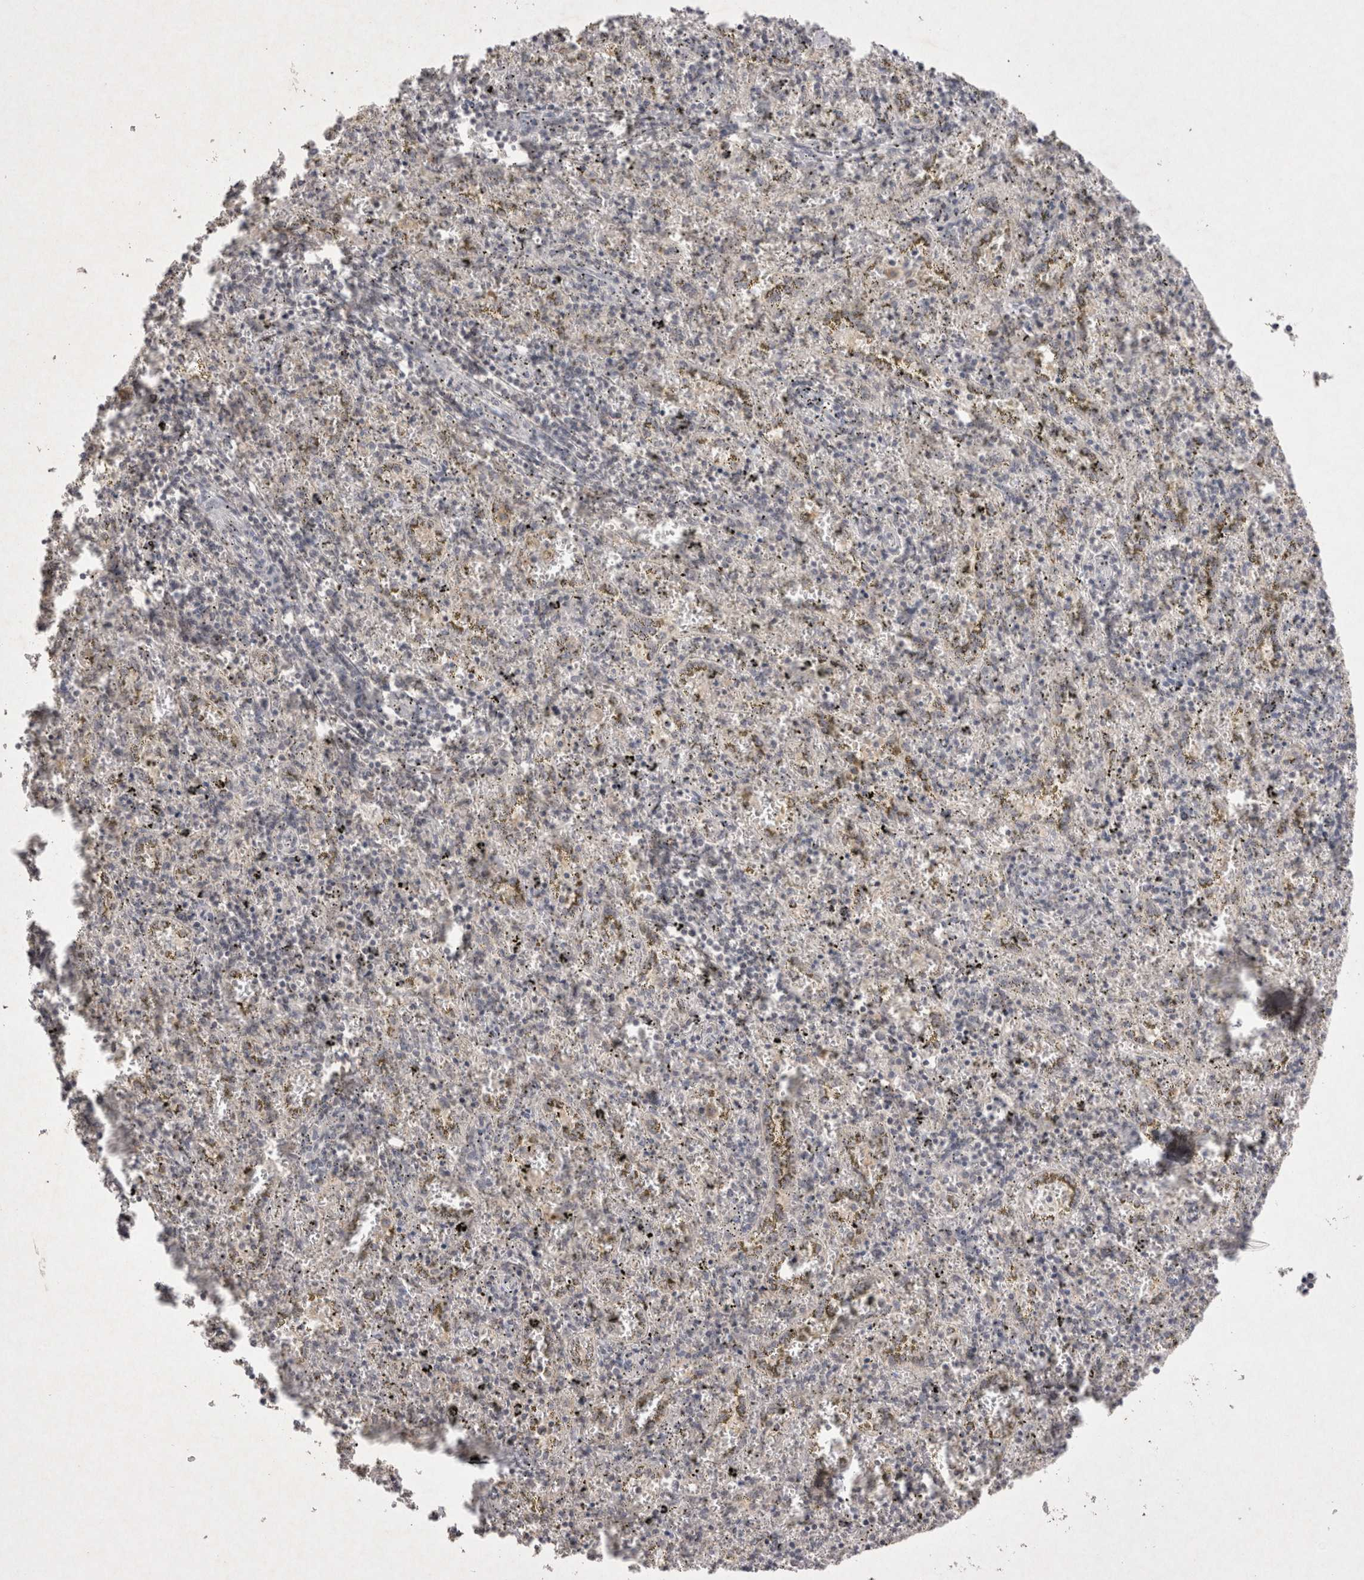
{"staining": {"intensity": "negative", "quantity": "none", "location": "none"}, "tissue": "spleen", "cell_type": "Cells in red pulp", "image_type": "normal", "snomed": [{"axis": "morphology", "description": "Normal tissue, NOS"}, {"axis": "topography", "description": "Spleen"}], "caption": "A high-resolution image shows immunohistochemistry staining of normal spleen, which displays no significant staining in cells in red pulp. (Immunohistochemistry (ihc), brightfield microscopy, high magnification).", "gene": "LYVE1", "patient": {"sex": "male", "age": 11}}